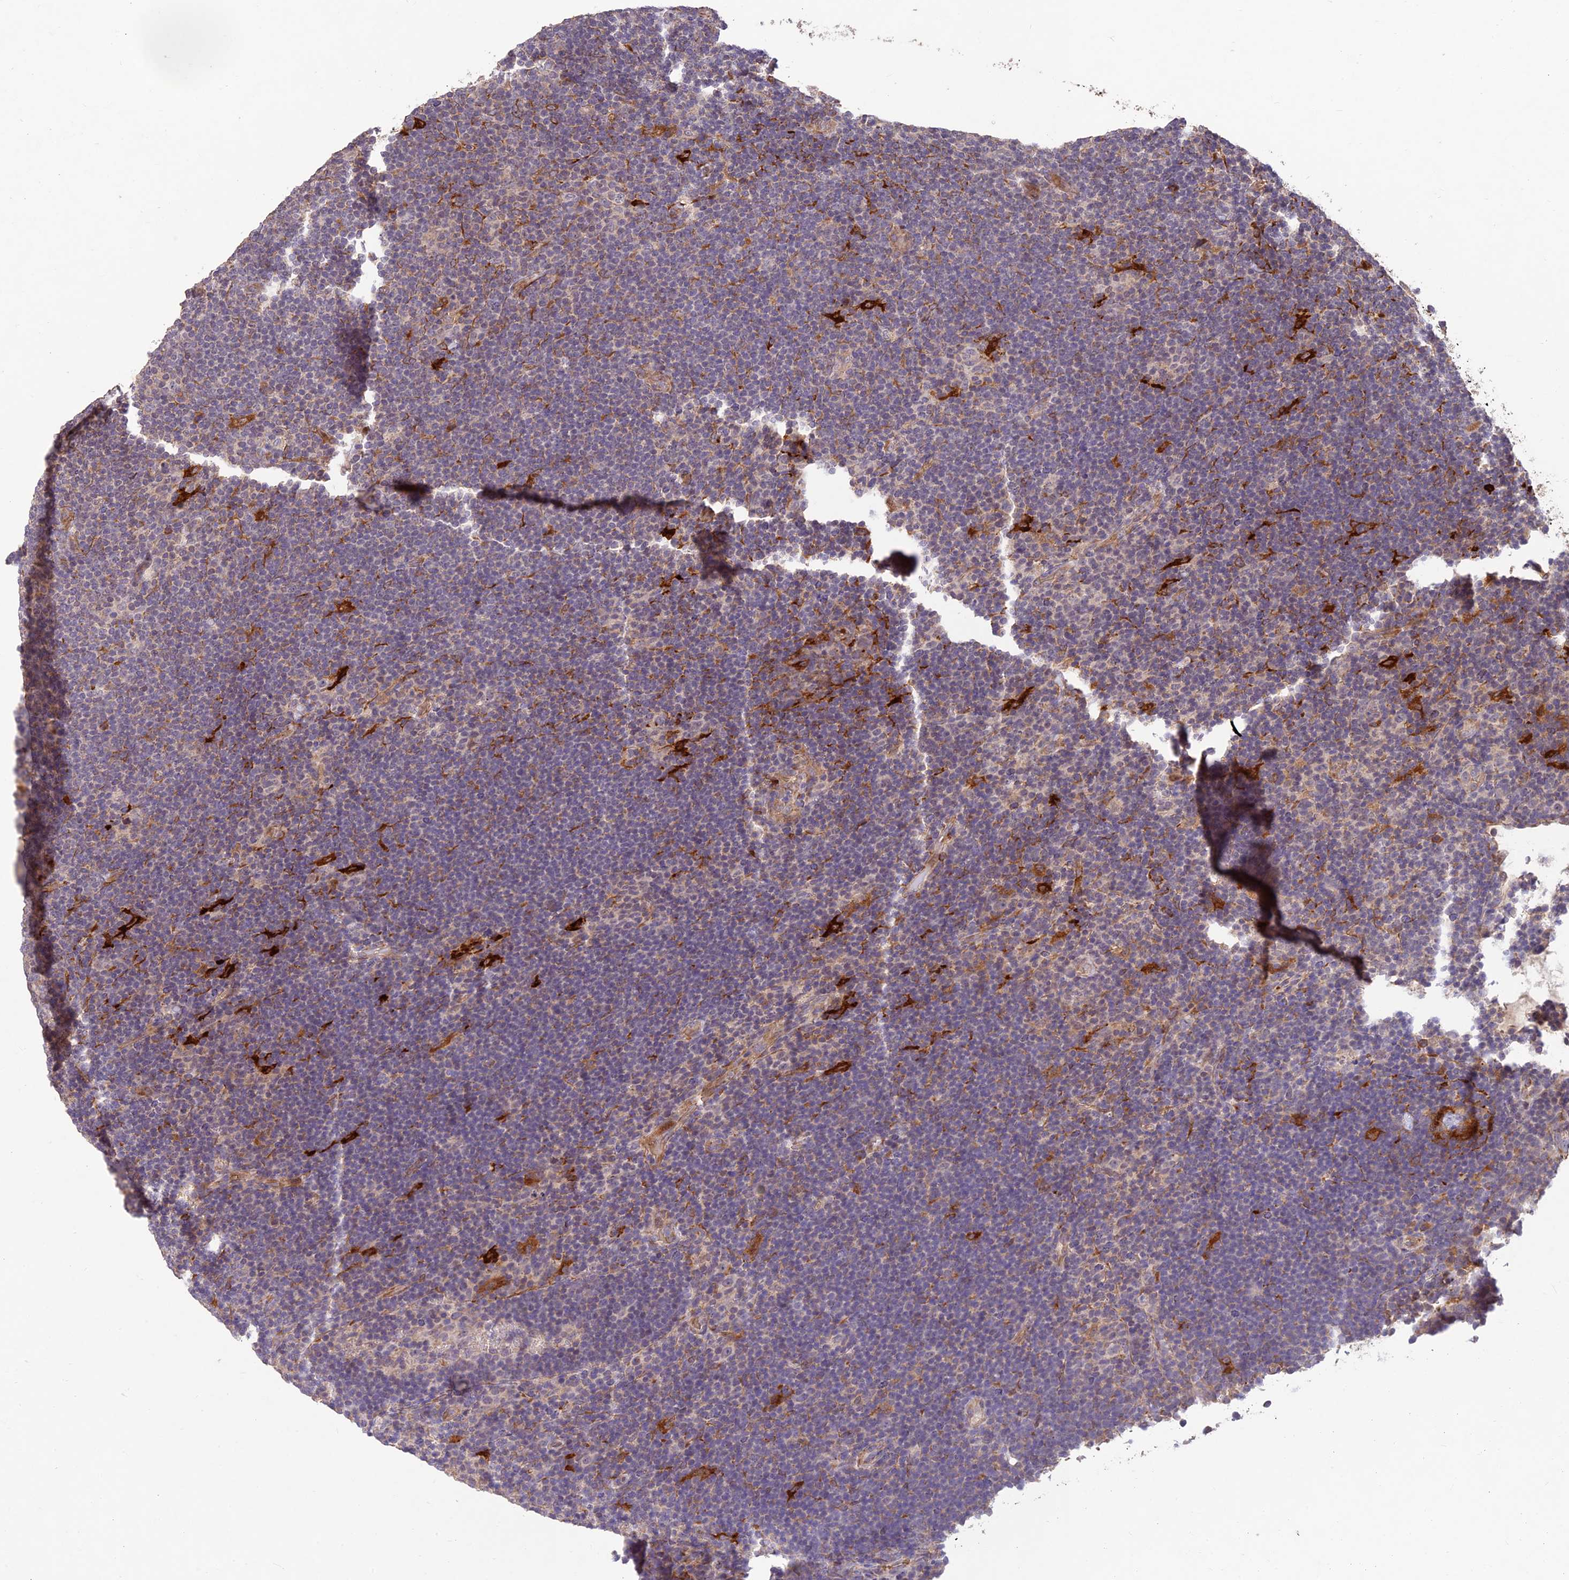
{"staining": {"intensity": "negative", "quantity": "none", "location": "none"}, "tissue": "lymphoma", "cell_type": "Tumor cells", "image_type": "cancer", "snomed": [{"axis": "morphology", "description": "Hodgkin's disease, NOS"}, {"axis": "topography", "description": "Lymph node"}], "caption": "IHC of human Hodgkin's disease displays no positivity in tumor cells. Brightfield microscopy of immunohistochemistry (IHC) stained with DAB (brown) and hematoxylin (blue), captured at high magnification.", "gene": "PPP1R11", "patient": {"sex": "female", "age": 57}}